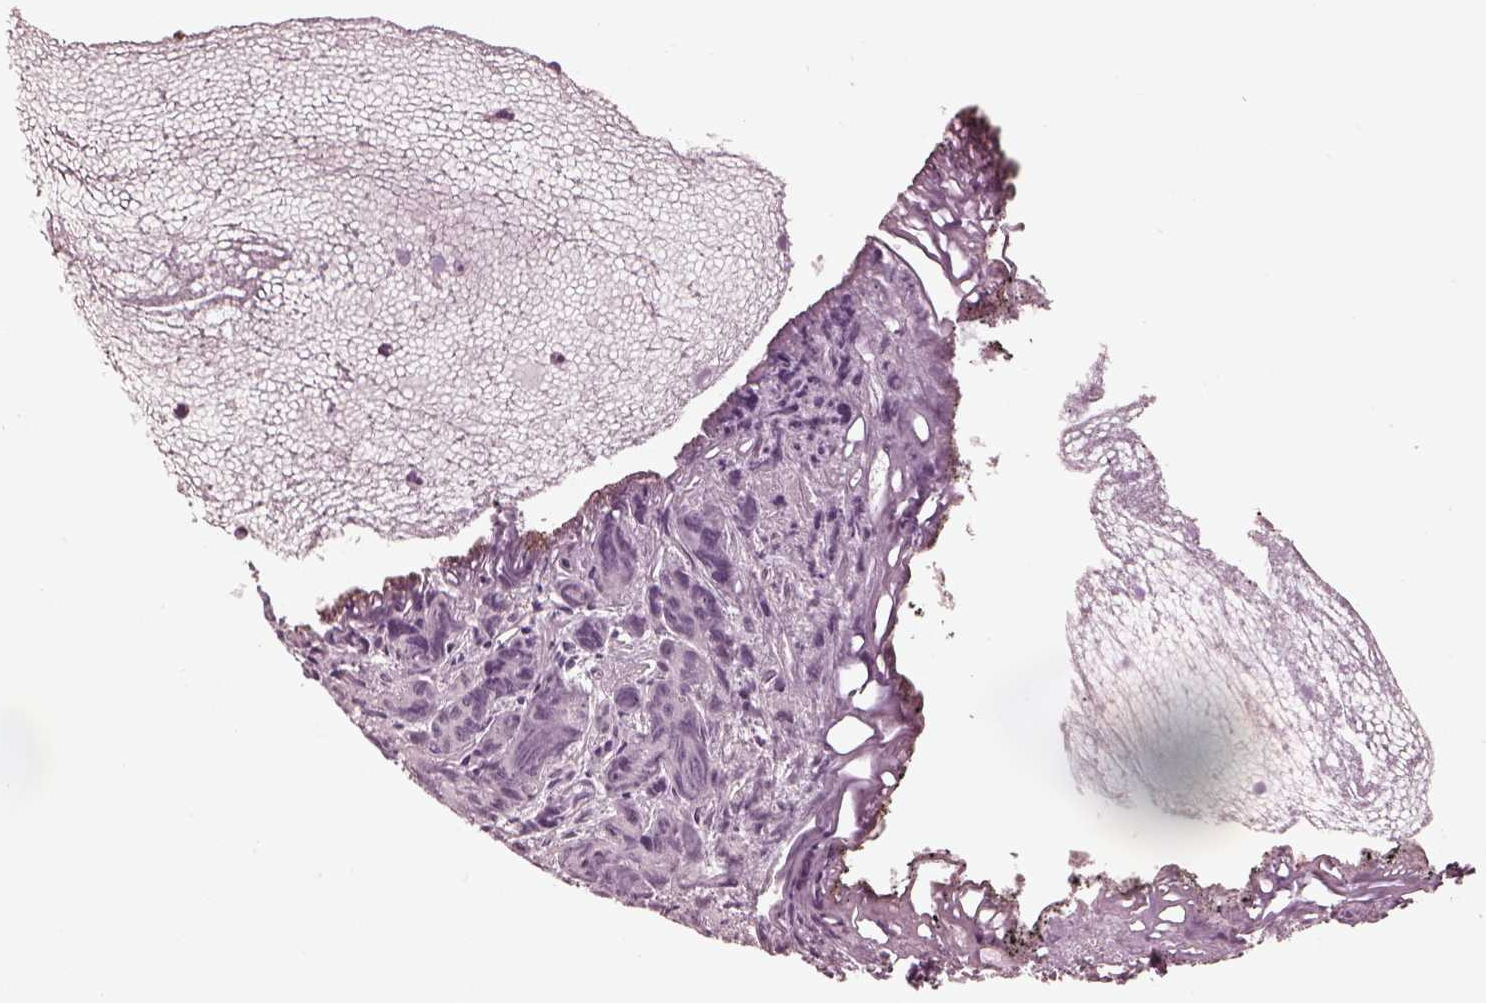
{"staining": {"intensity": "negative", "quantity": "none", "location": "none"}, "tissue": "prostate cancer", "cell_type": "Tumor cells", "image_type": "cancer", "snomed": [{"axis": "morphology", "description": "Adenocarcinoma, High grade"}, {"axis": "topography", "description": "Prostate"}], "caption": "This is a micrograph of immunohistochemistry (IHC) staining of adenocarcinoma (high-grade) (prostate), which shows no positivity in tumor cells.", "gene": "OPN4", "patient": {"sex": "male", "age": 77}}